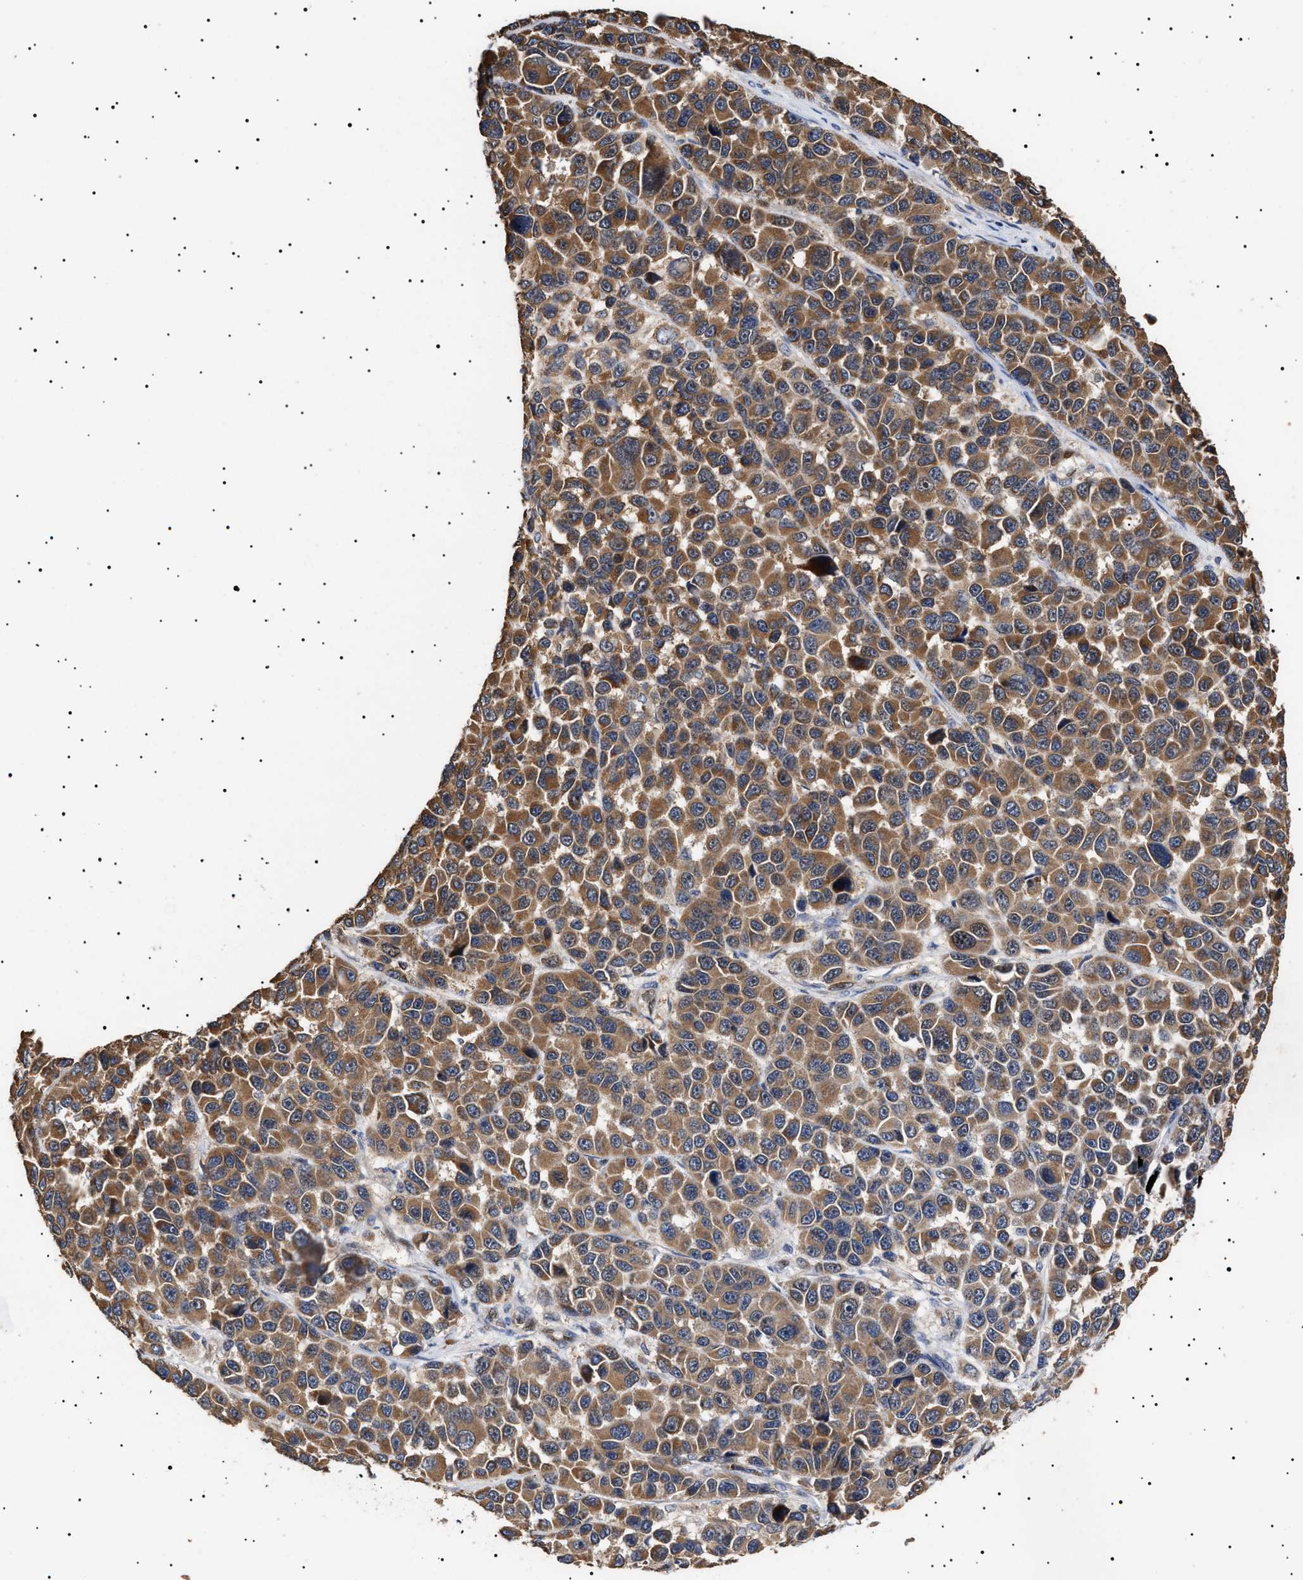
{"staining": {"intensity": "moderate", "quantity": ">75%", "location": "cytoplasmic/membranous"}, "tissue": "melanoma", "cell_type": "Tumor cells", "image_type": "cancer", "snomed": [{"axis": "morphology", "description": "Malignant melanoma, NOS"}, {"axis": "topography", "description": "Skin"}], "caption": "There is medium levels of moderate cytoplasmic/membranous expression in tumor cells of melanoma, as demonstrated by immunohistochemical staining (brown color).", "gene": "KRBA1", "patient": {"sex": "male", "age": 53}}